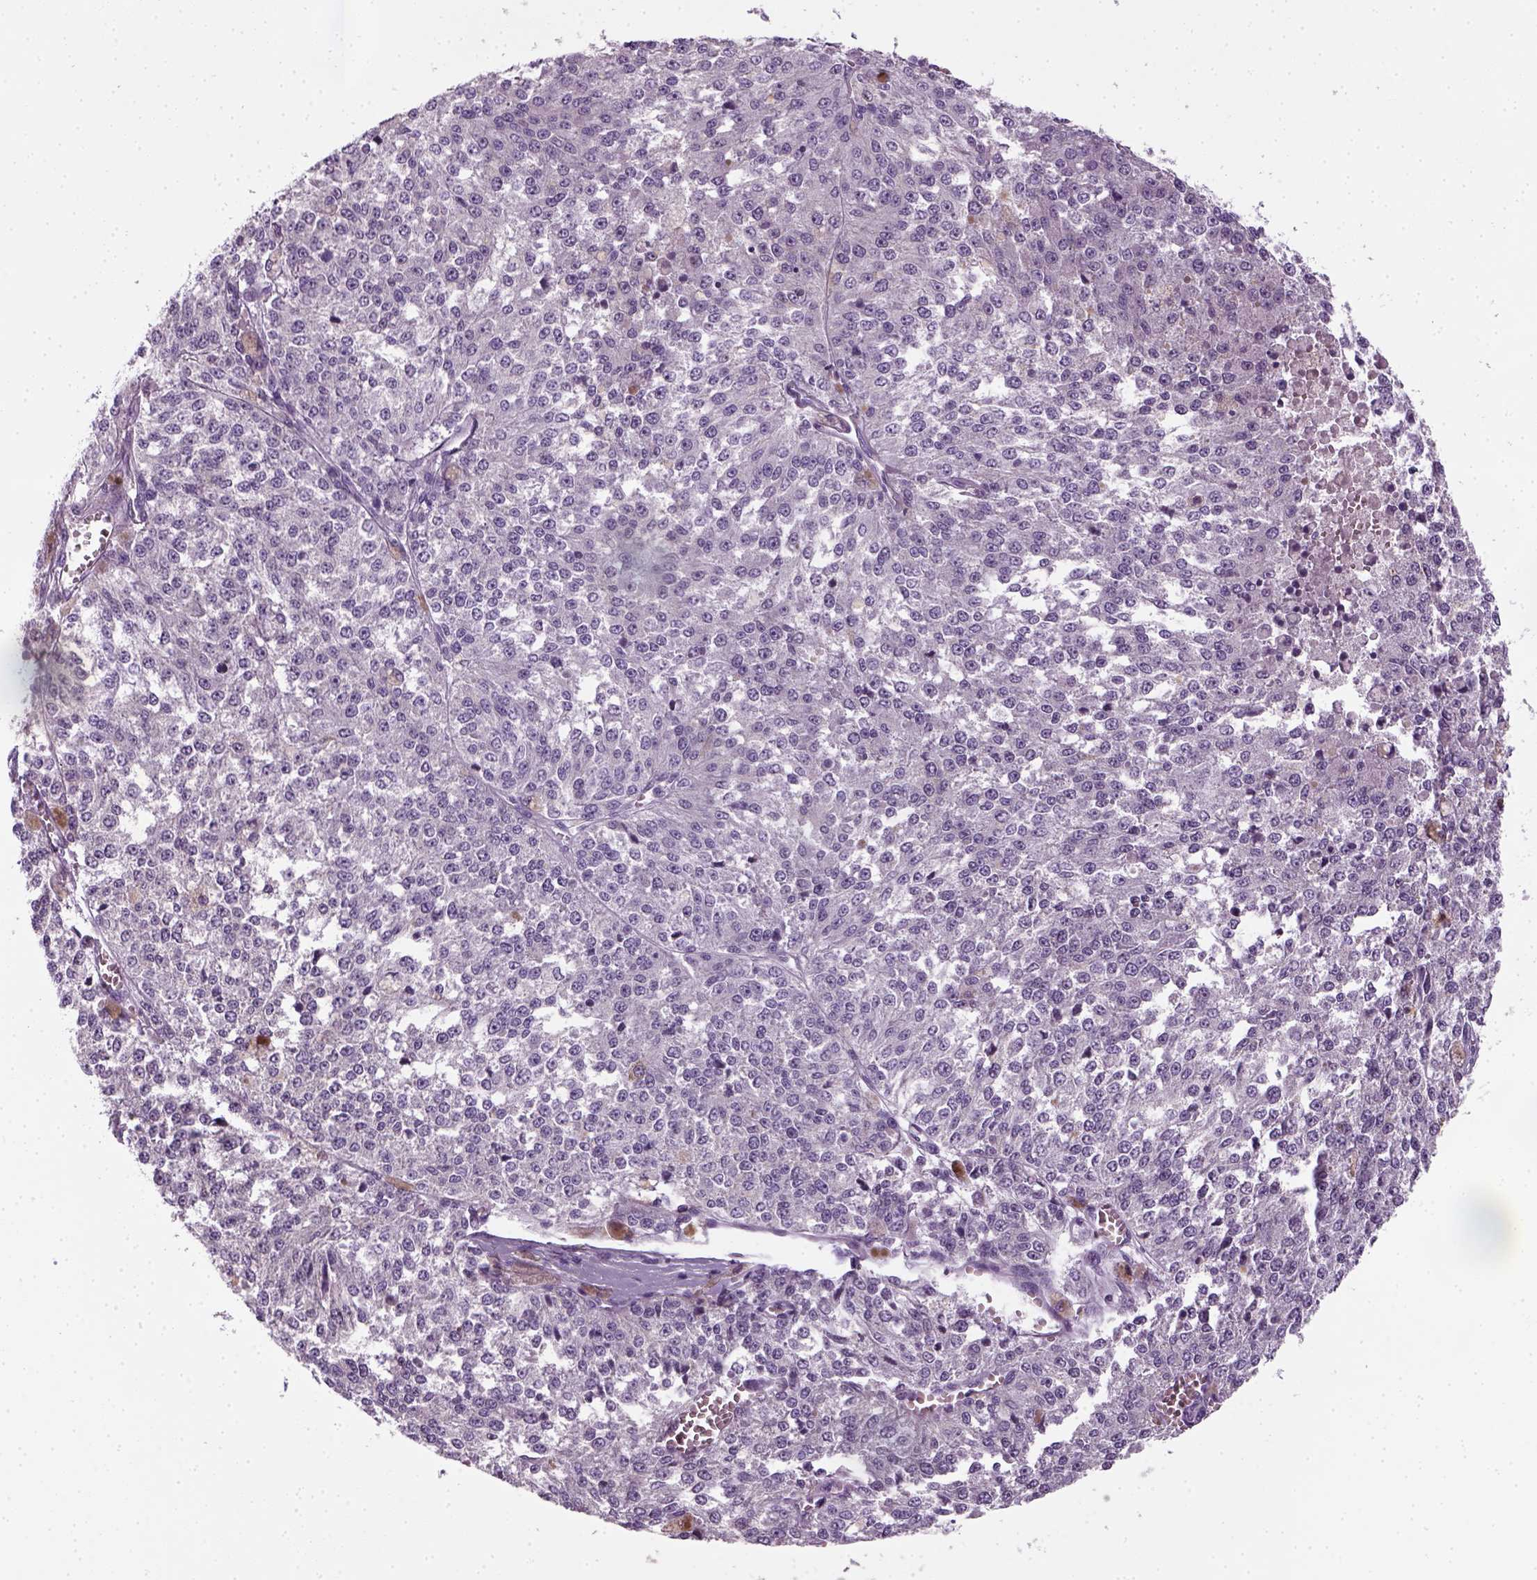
{"staining": {"intensity": "negative", "quantity": "none", "location": "none"}, "tissue": "melanoma", "cell_type": "Tumor cells", "image_type": "cancer", "snomed": [{"axis": "morphology", "description": "Malignant melanoma, Metastatic site"}, {"axis": "topography", "description": "Lymph node"}], "caption": "Protein analysis of malignant melanoma (metastatic site) shows no significant staining in tumor cells.", "gene": "ELOVL3", "patient": {"sex": "female", "age": 64}}